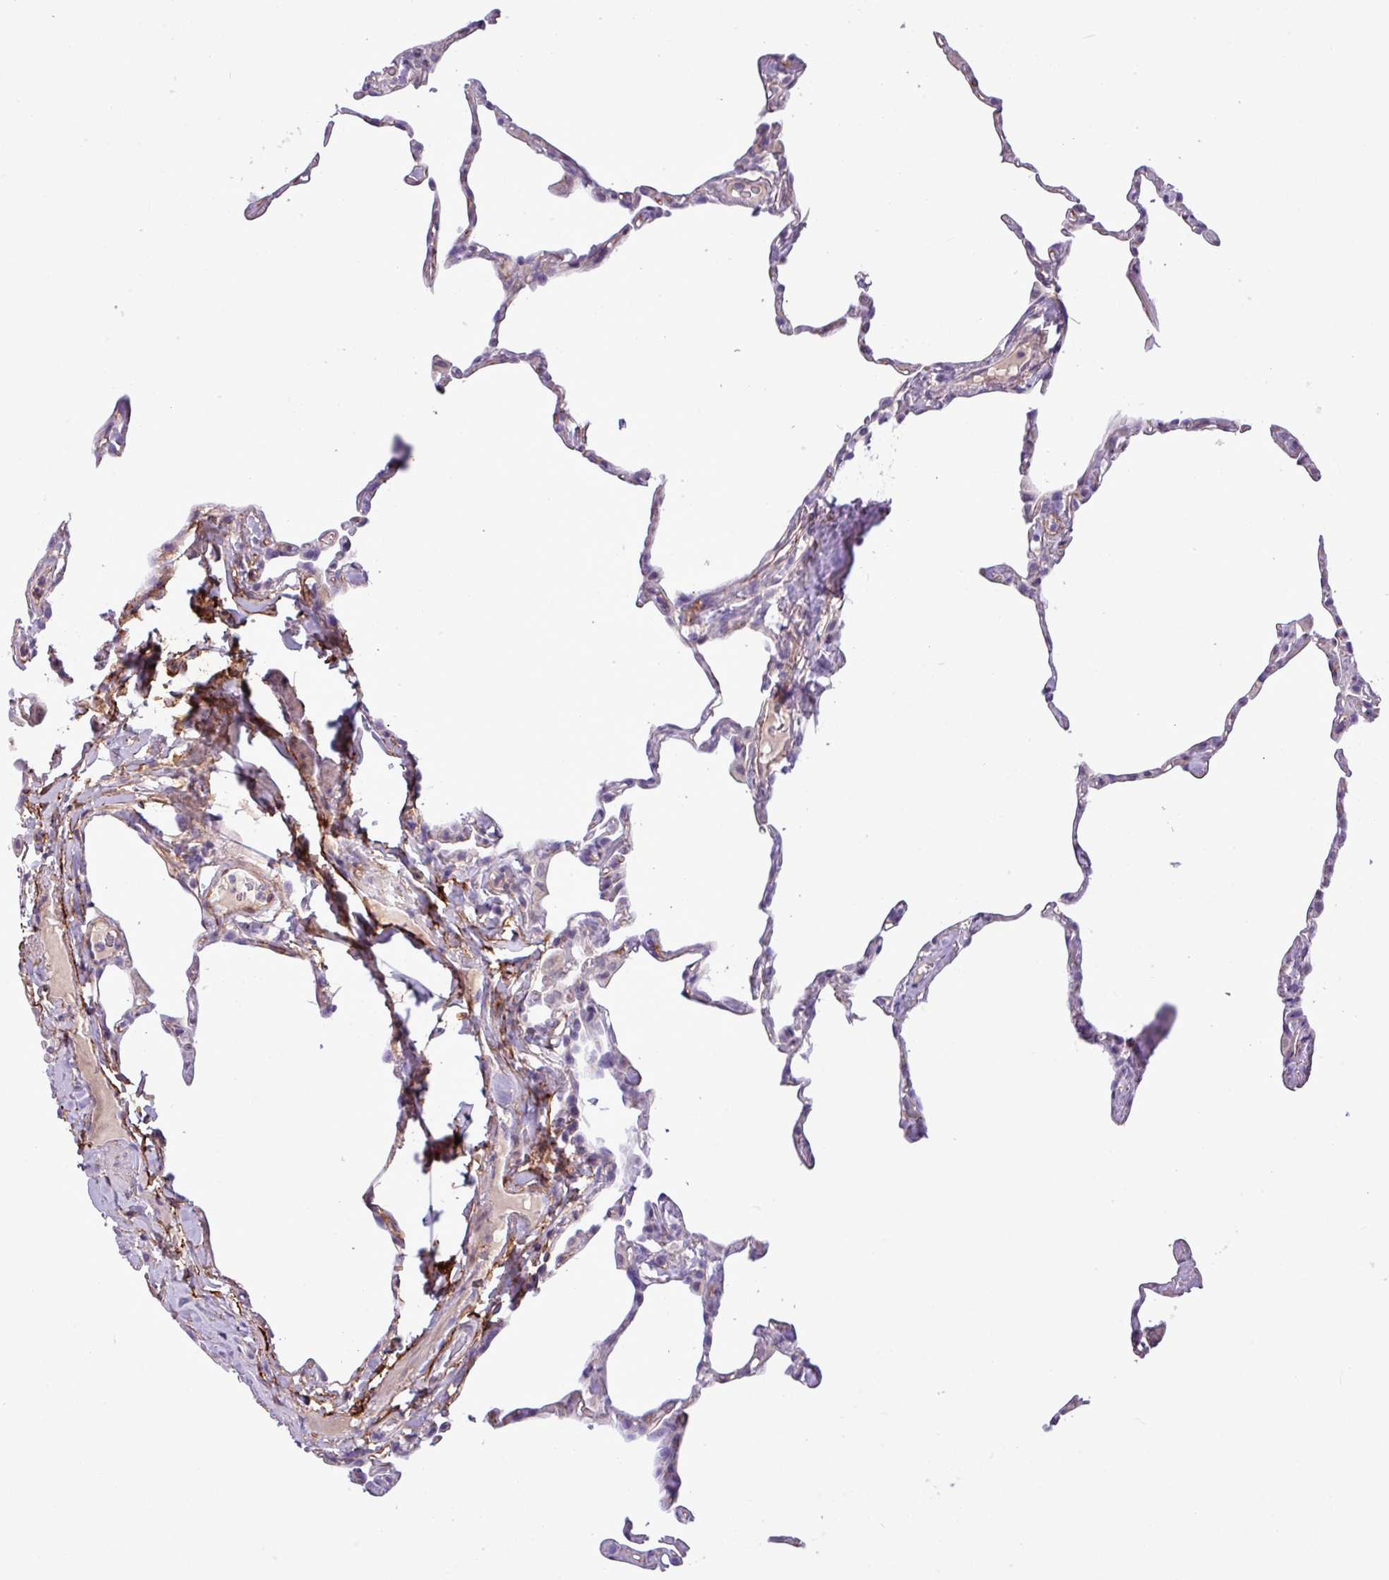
{"staining": {"intensity": "negative", "quantity": "none", "location": "none"}, "tissue": "lung", "cell_type": "Alveolar cells", "image_type": "normal", "snomed": [{"axis": "morphology", "description": "Normal tissue, NOS"}, {"axis": "topography", "description": "Lung"}], "caption": "Immunohistochemistry photomicrograph of benign lung: lung stained with DAB shows no significant protein expression in alveolar cells.", "gene": "CD248", "patient": {"sex": "male", "age": 65}}